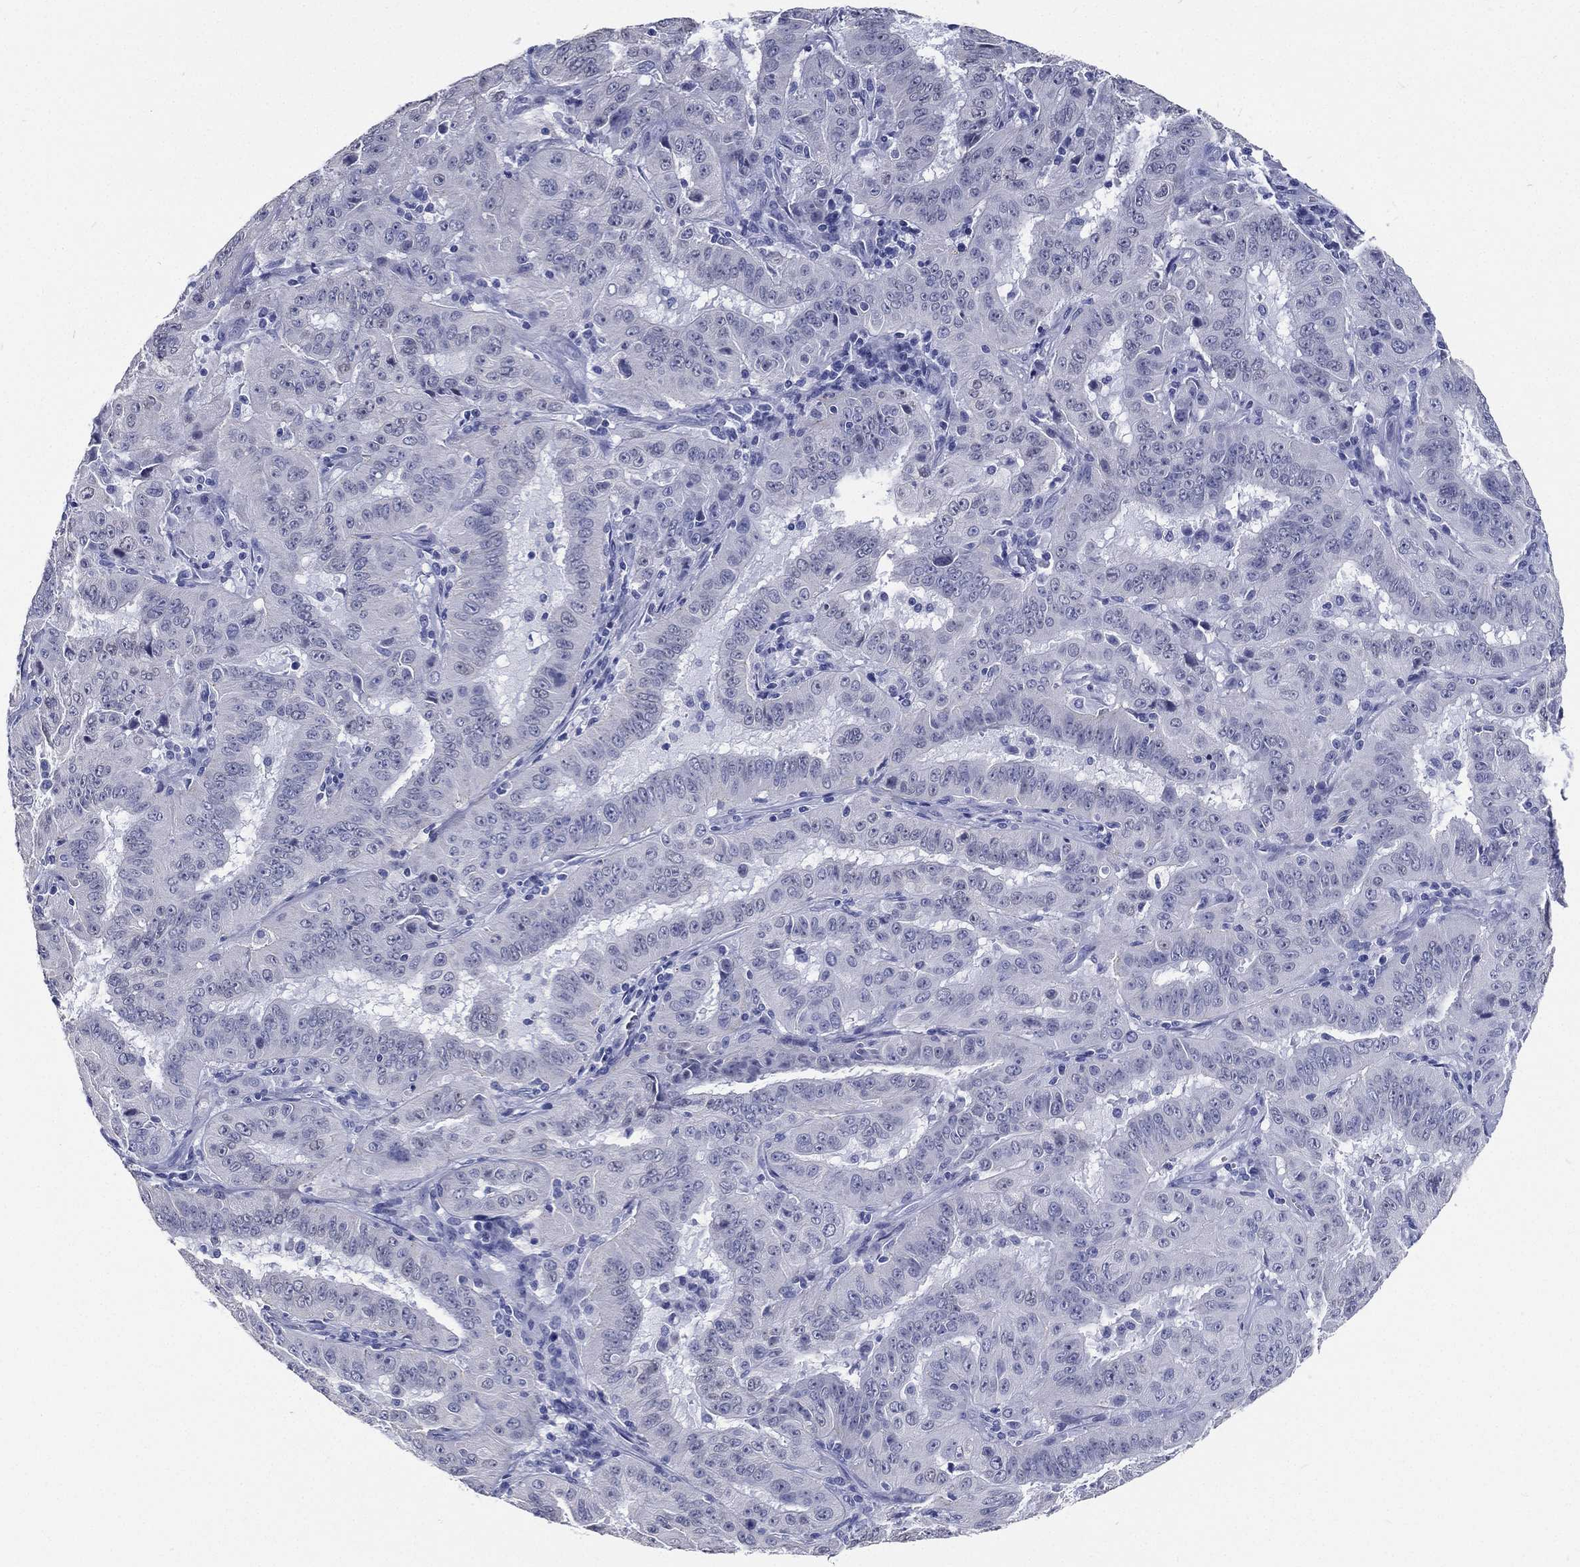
{"staining": {"intensity": "negative", "quantity": "none", "location": "none"}, "tissue": "pancreatic cancer", "cell_type": "Tumor cells", "image_type": "cancer", "snomed": [{"axis": "morphology", "description": "Adenocarcinoma, NOS"}, {"axis": "topography", "description": "Pancreas"}], "caption": "There is no significant positivity in tumor cells of adenocarcinoma (pancreatic). Nuclei are stained in blue.", "gene": "RSPH4A", "patient": {"sex": "male", "age": 63}}